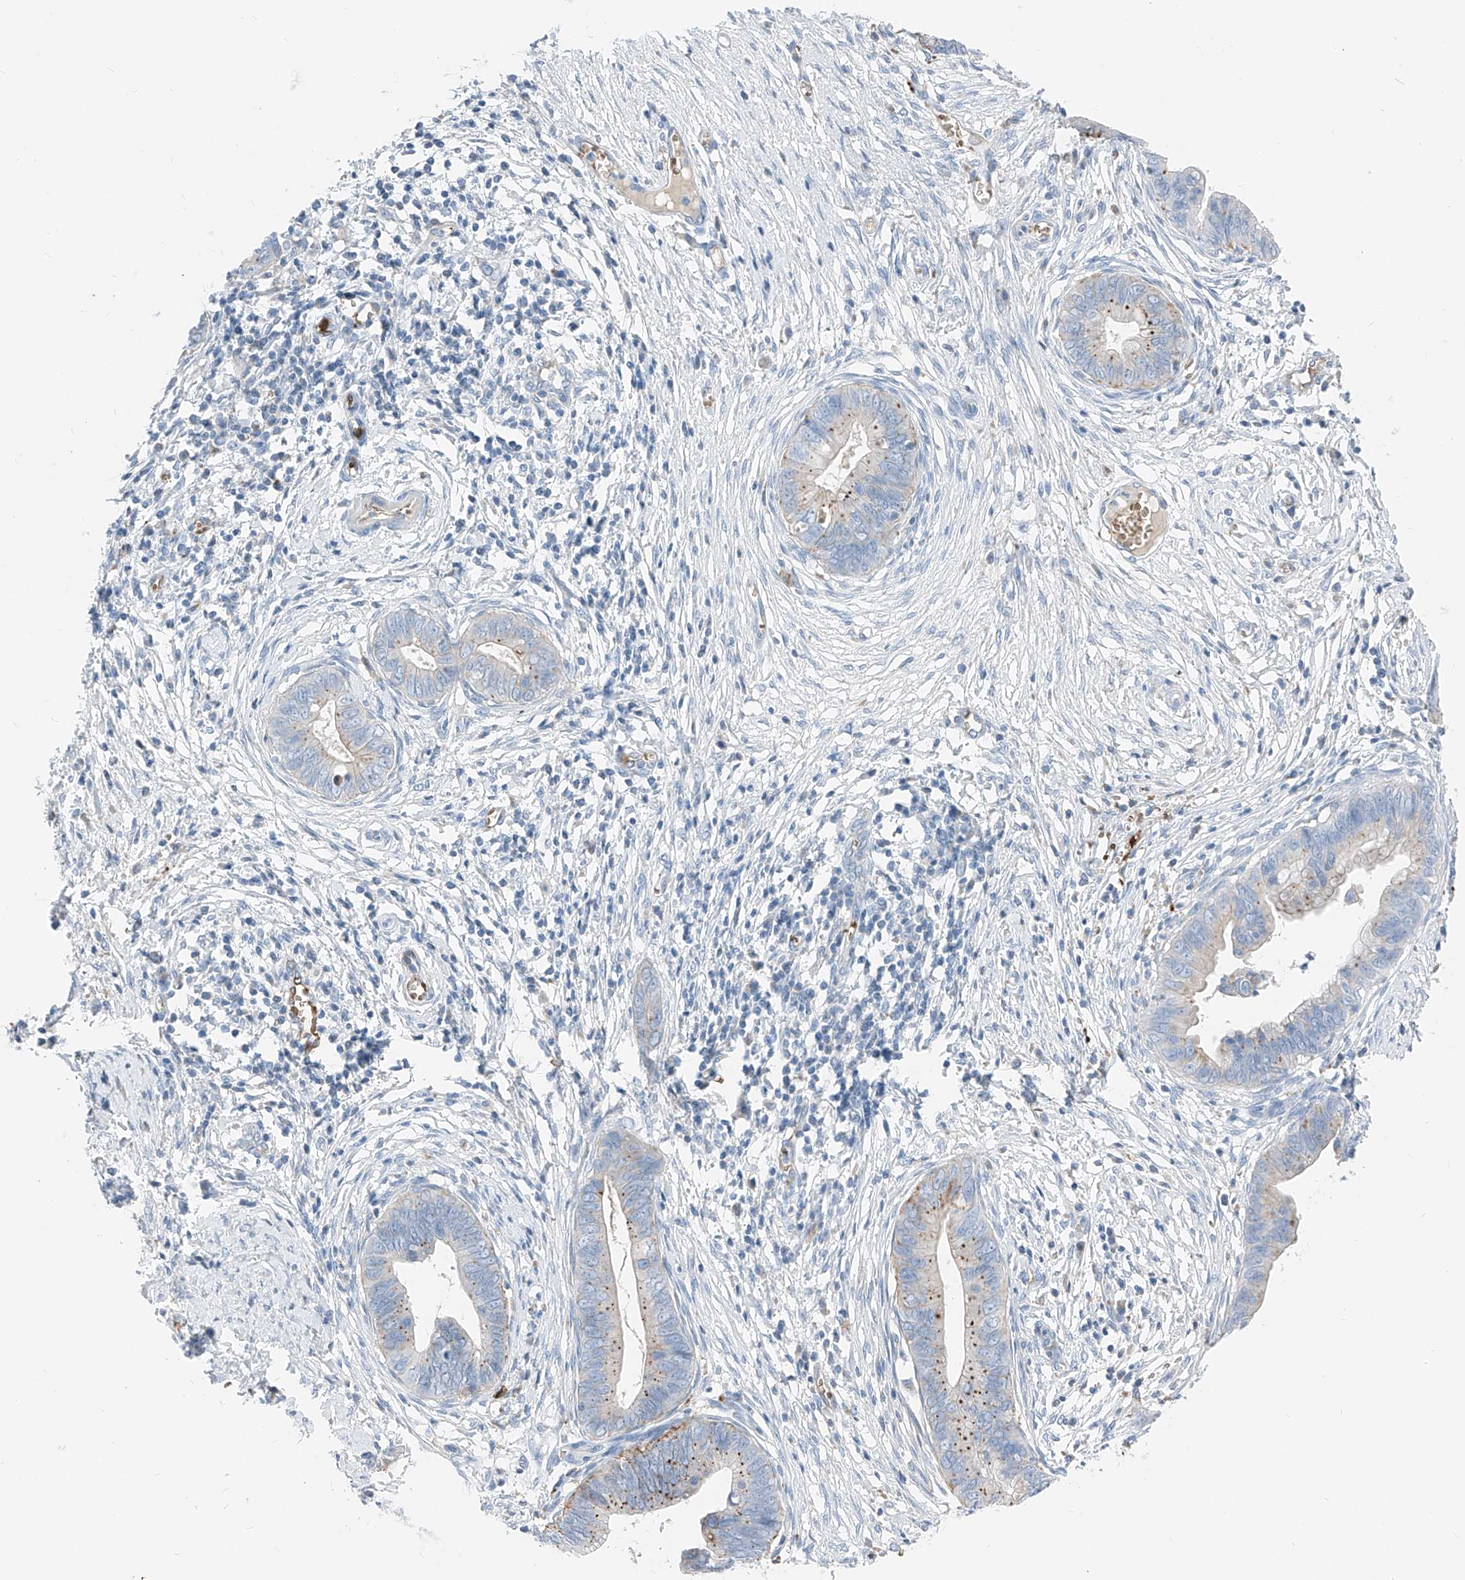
{"staining": {"intensity": "moderate", "quantity": "<25%", "location": "cytoplasmic/membranous"}, "tissue": "cervical cancer", "cell_type": "Tumor cells", "image_type": "cancer", "snomed": [{"axis": "morphology", "description": "Adenocarcinoma, NOS"}, {"axis": "topography", "description": "Cervix"}], "caption": "Cervical cancer was stained to show a protein in brown. There is low levels of moderate cytoplasmic/membranous positivity in about <25% of tumor cells.", "gene": "PRSS23", "patient": {"sex": "female", "age": 44}}